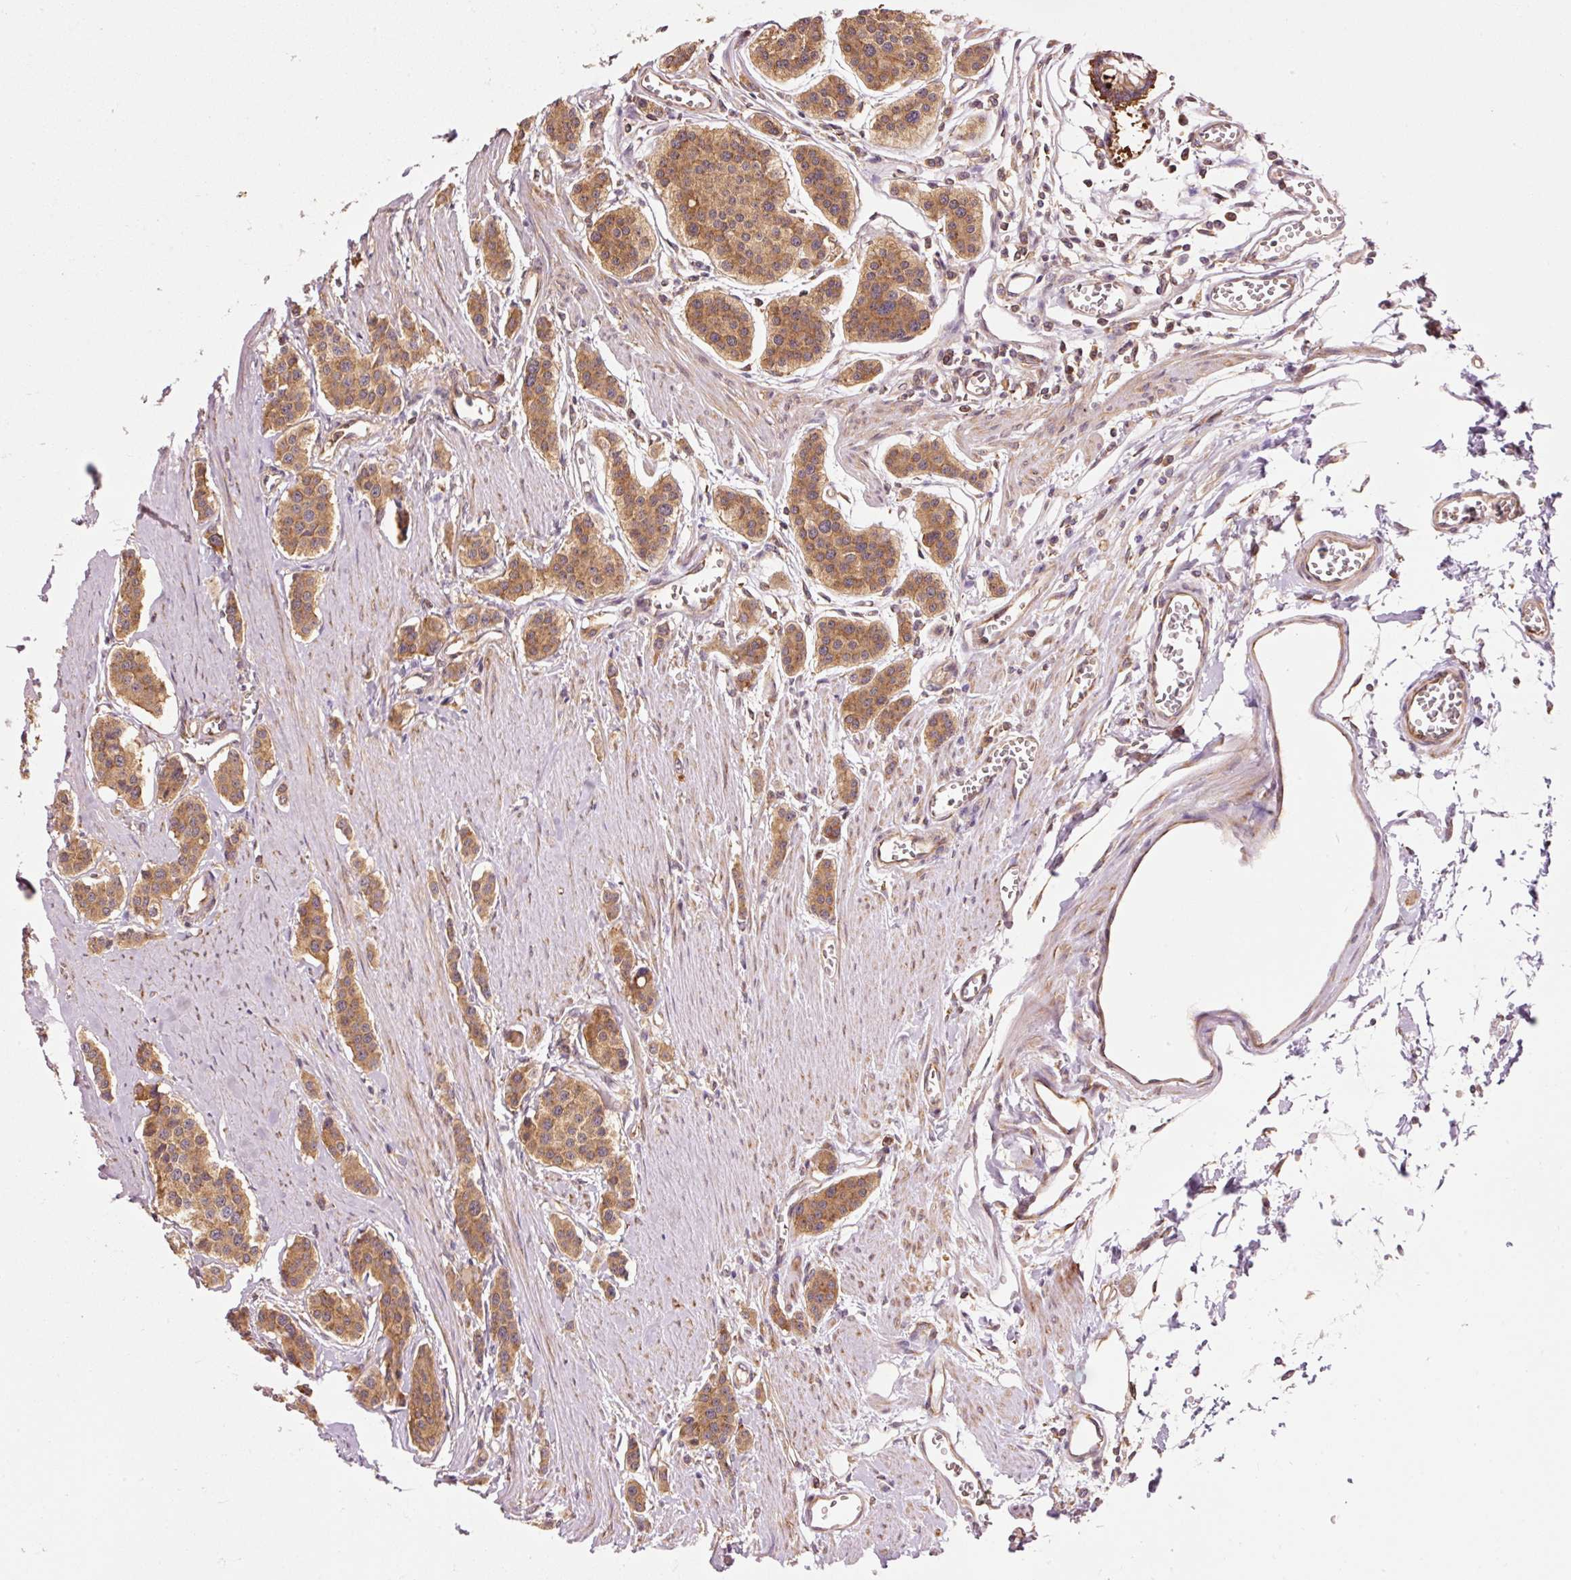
{"staining": {"intensity": "moderate", "quantity": ">75%", "location": "cytoplasmic/membranous"}, "tissue": "carcinoid", "cell_type": "Tumor cells", "image_type": "cancer", "snomed": [{"axis": "morphology", "description": "Carcinoid, malignant, NOS"}, {"axis": "topography", "description": "Small intestine"}], "caption": "DAB immunohistochemical staining of human carcinoid (malignant) displays moderate cytoplasmic/membranous protein staining in approximately >75% of tumor cells.", "gene": "PDAP1", "patient": {"sex": "male", "age": 60}}